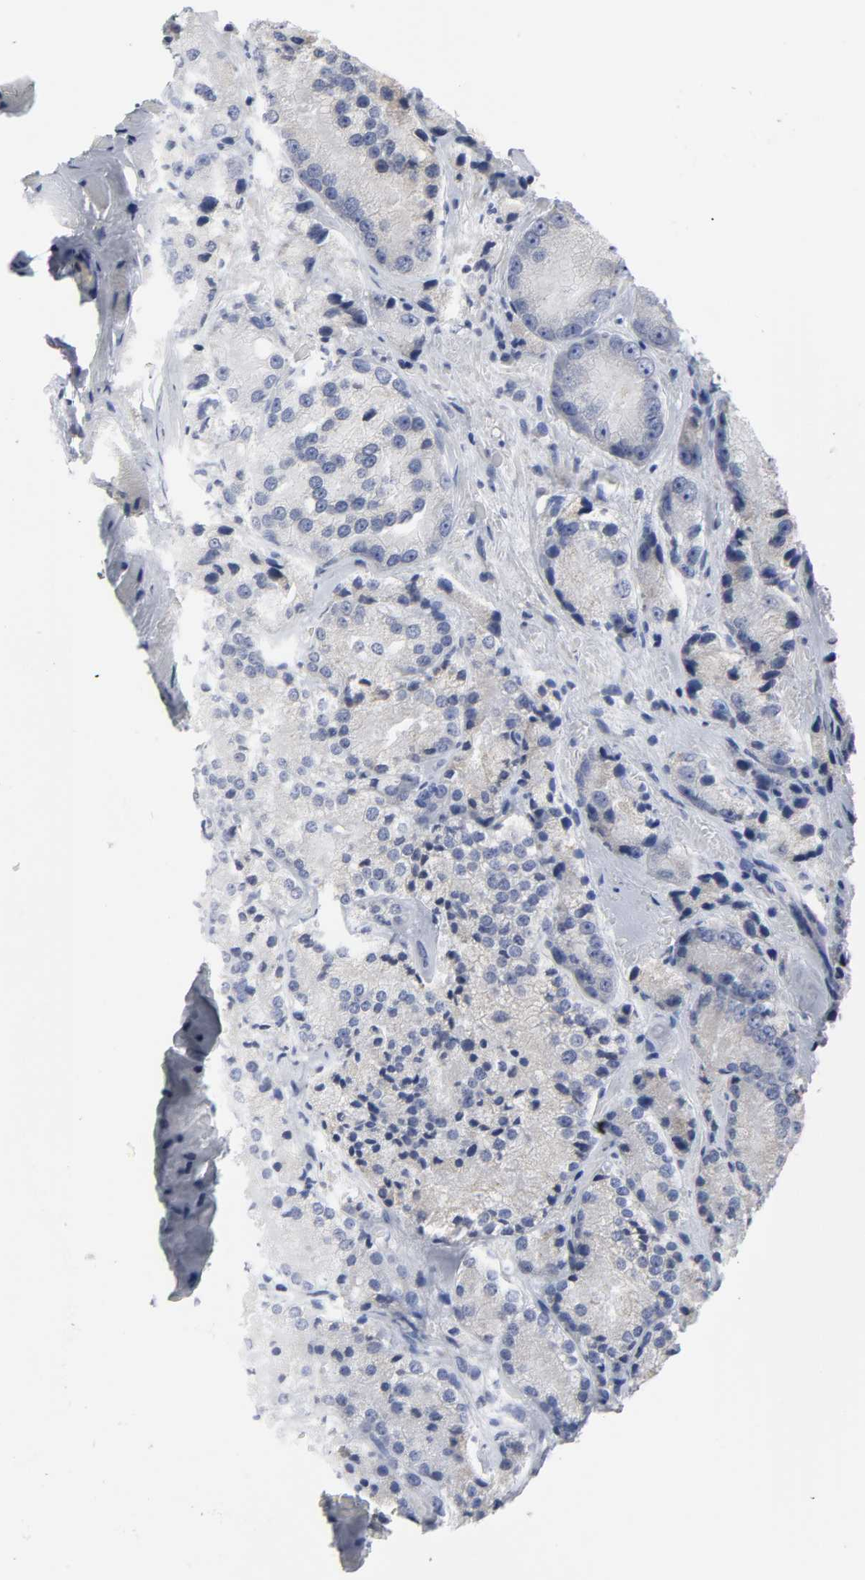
{"staining": {"intensity": "weak", "quantity": "<25%", "location": "cytoplasmic/membranous"}, "tissue": "prostate cancer", "cell_type": "Tumor cells", "image_type": "cancer", "snomed": [{"axis": "morphology", "description": "Adenocarcinoma, Low grade"}, {"axis": "topography", "description": "Prostate"}], "caption": "Immunohistochemistry histopathology image of neoplastic tissue: human prostate cancer (low-grade adenocarcinoma) stained with DAB (3,3'-diaminobenzidine) reveals no significant protein positivity in tumor cells.", "gene": "HCK", "patient": {"sex": "male", "age": 64}}